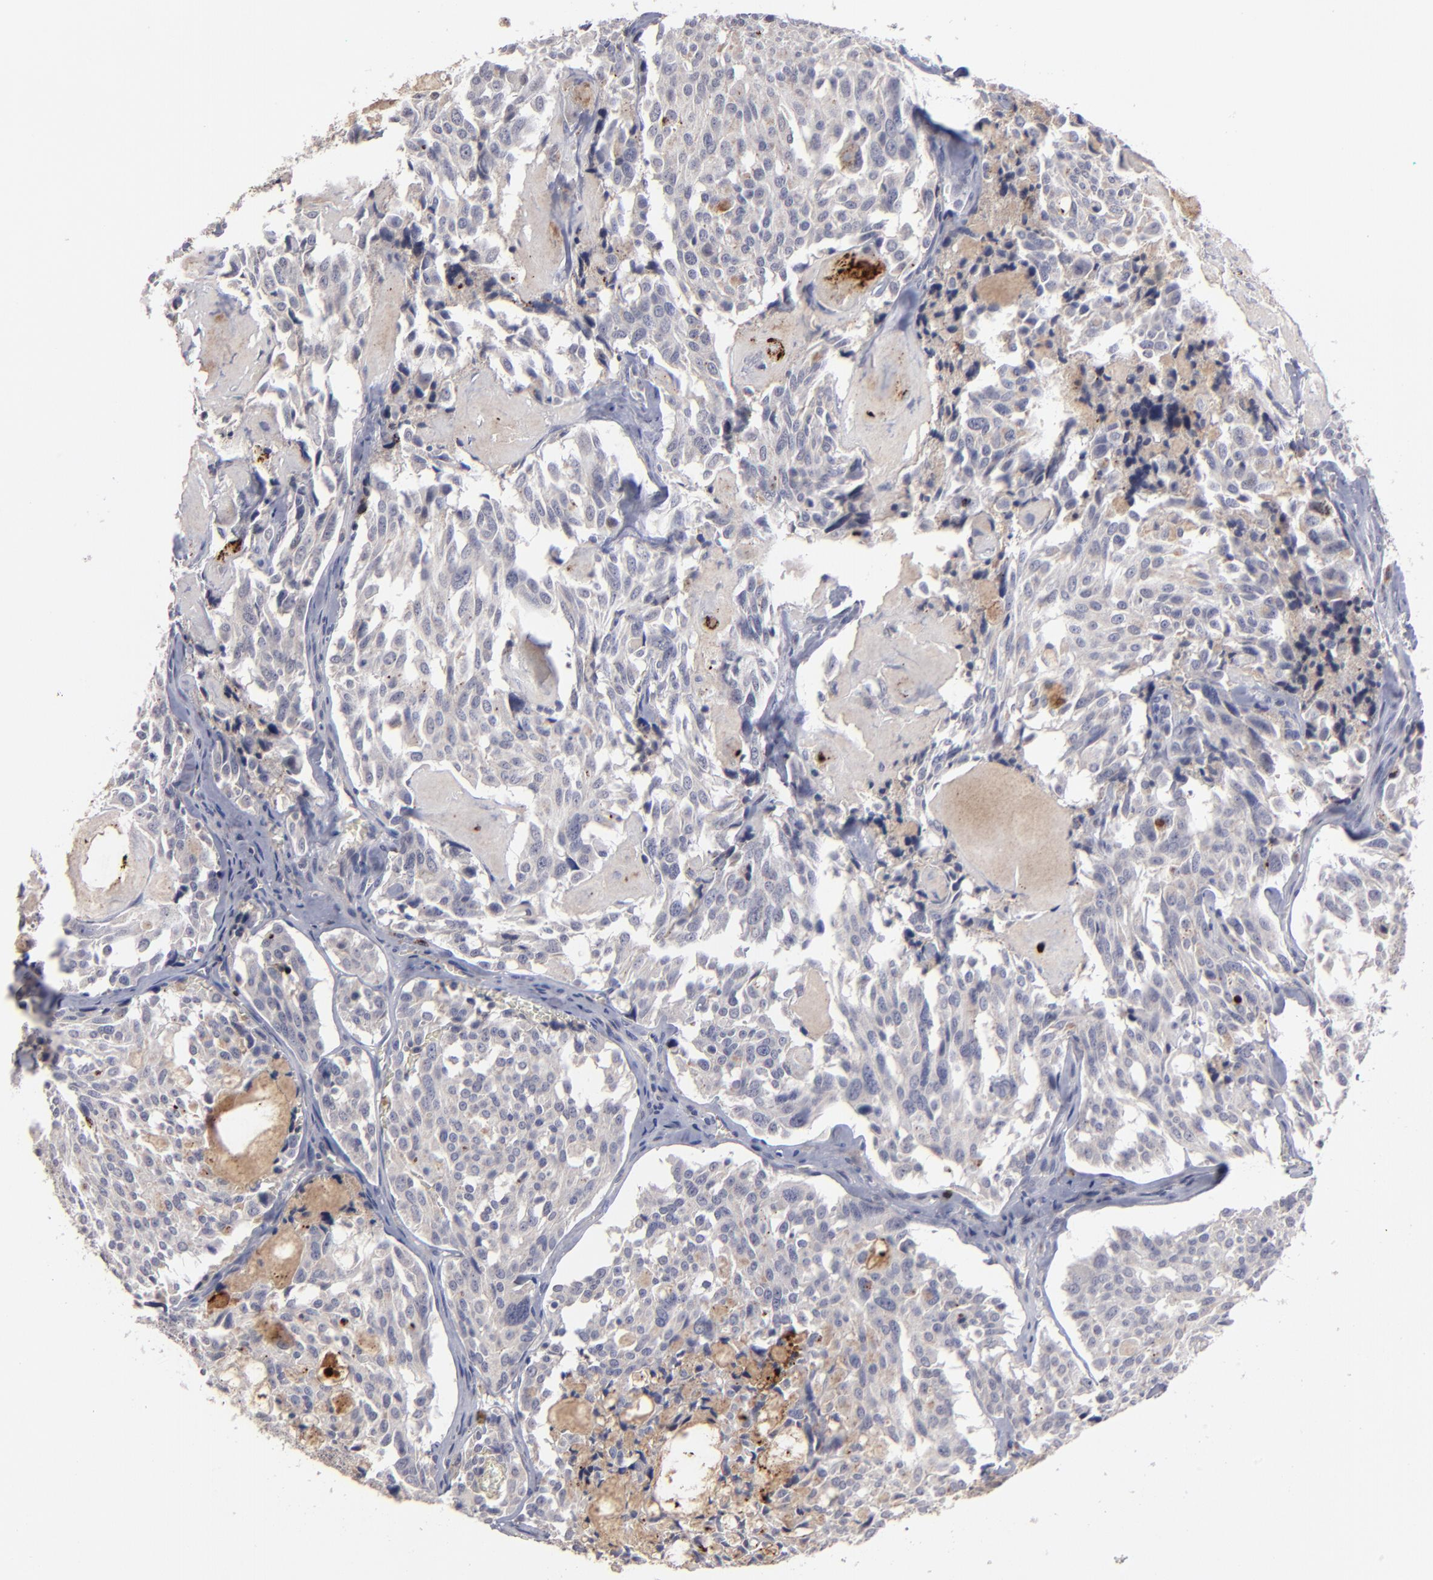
{"staining": {"intensity": "negative", "quantity": "none", "location": "none"}, "tissue": "thyroid cancer", "cell_type": "Tumor cells", "image_type": "cancer", "snomed": [{"axis": "morphology", "description": "Carcinoma, NOS"}, {"axis": "morphology", "description": "Carcinoid, malignant, NOS"}, {"axis": "topography", "description": "Thyroid gland"}], "caption": "Photomicrograph shows no significant protein positivity in tumor cells of thyroid cancer. Brightfield microscopy of immunohistochemistry stained with DAB (3,3'-diaminobenzidine) (brown) and hematoxylin (blue), captured at high magnification.", "gene": "GPM6B", "patient": {"sex": "male", "age": 33}}